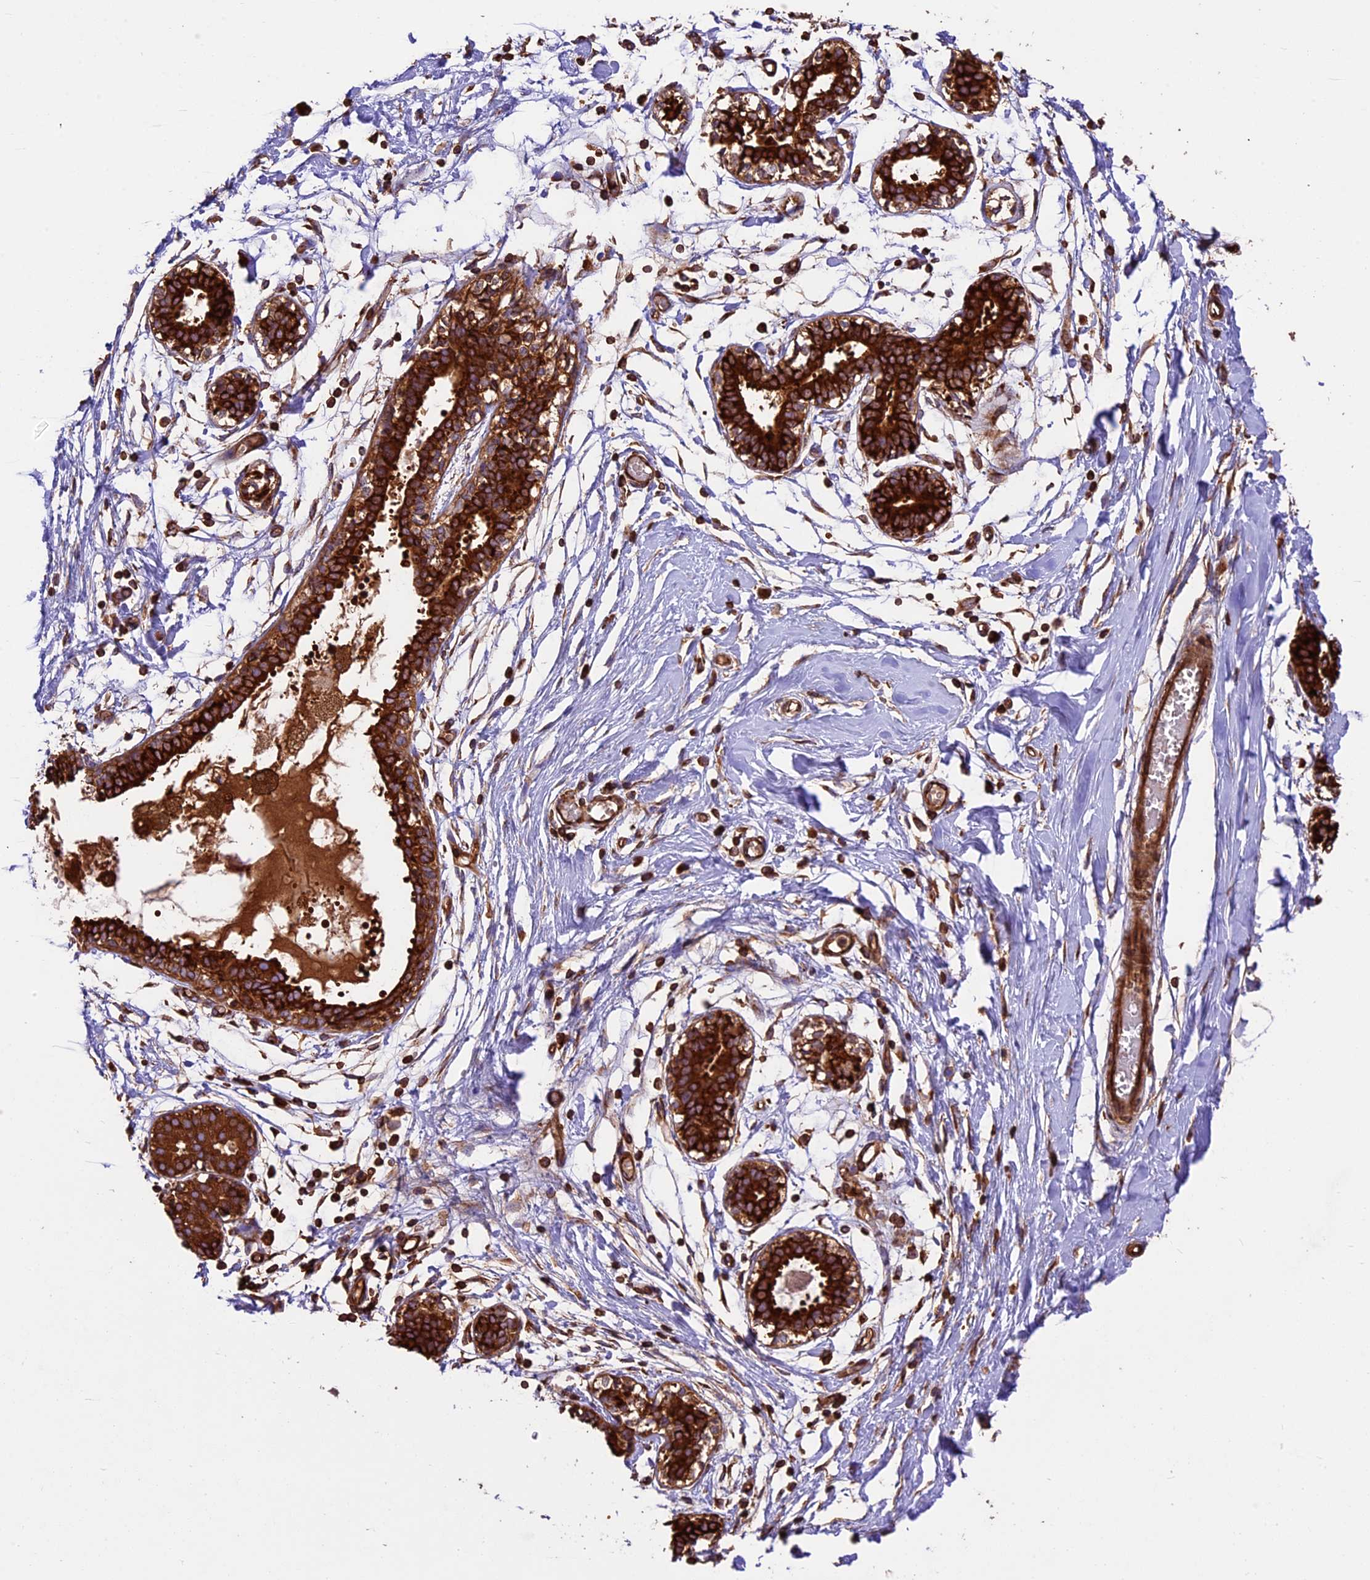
{"staining": {"intensity": "moderate", "quantity": ">75%", "location": "cytoplasmic/membranous"}, "tissue": "breast", "cell_type": "Adipocytes", "image_type": "normal", "snomed": [{"axis": "morphology", "description": "Normal tissue, NOS"}, {"axis": "topography", "description": "Breast"}], "caption": "Moderate cytoplasmic/membranous protein expression is present in approximately >75% of adipocytes in breast. Immunohistochemistry stains the protein in brown and the nuclei are stained blue.", "gene": "KARS1", "patient": {"sex": "female", "age": 27}}